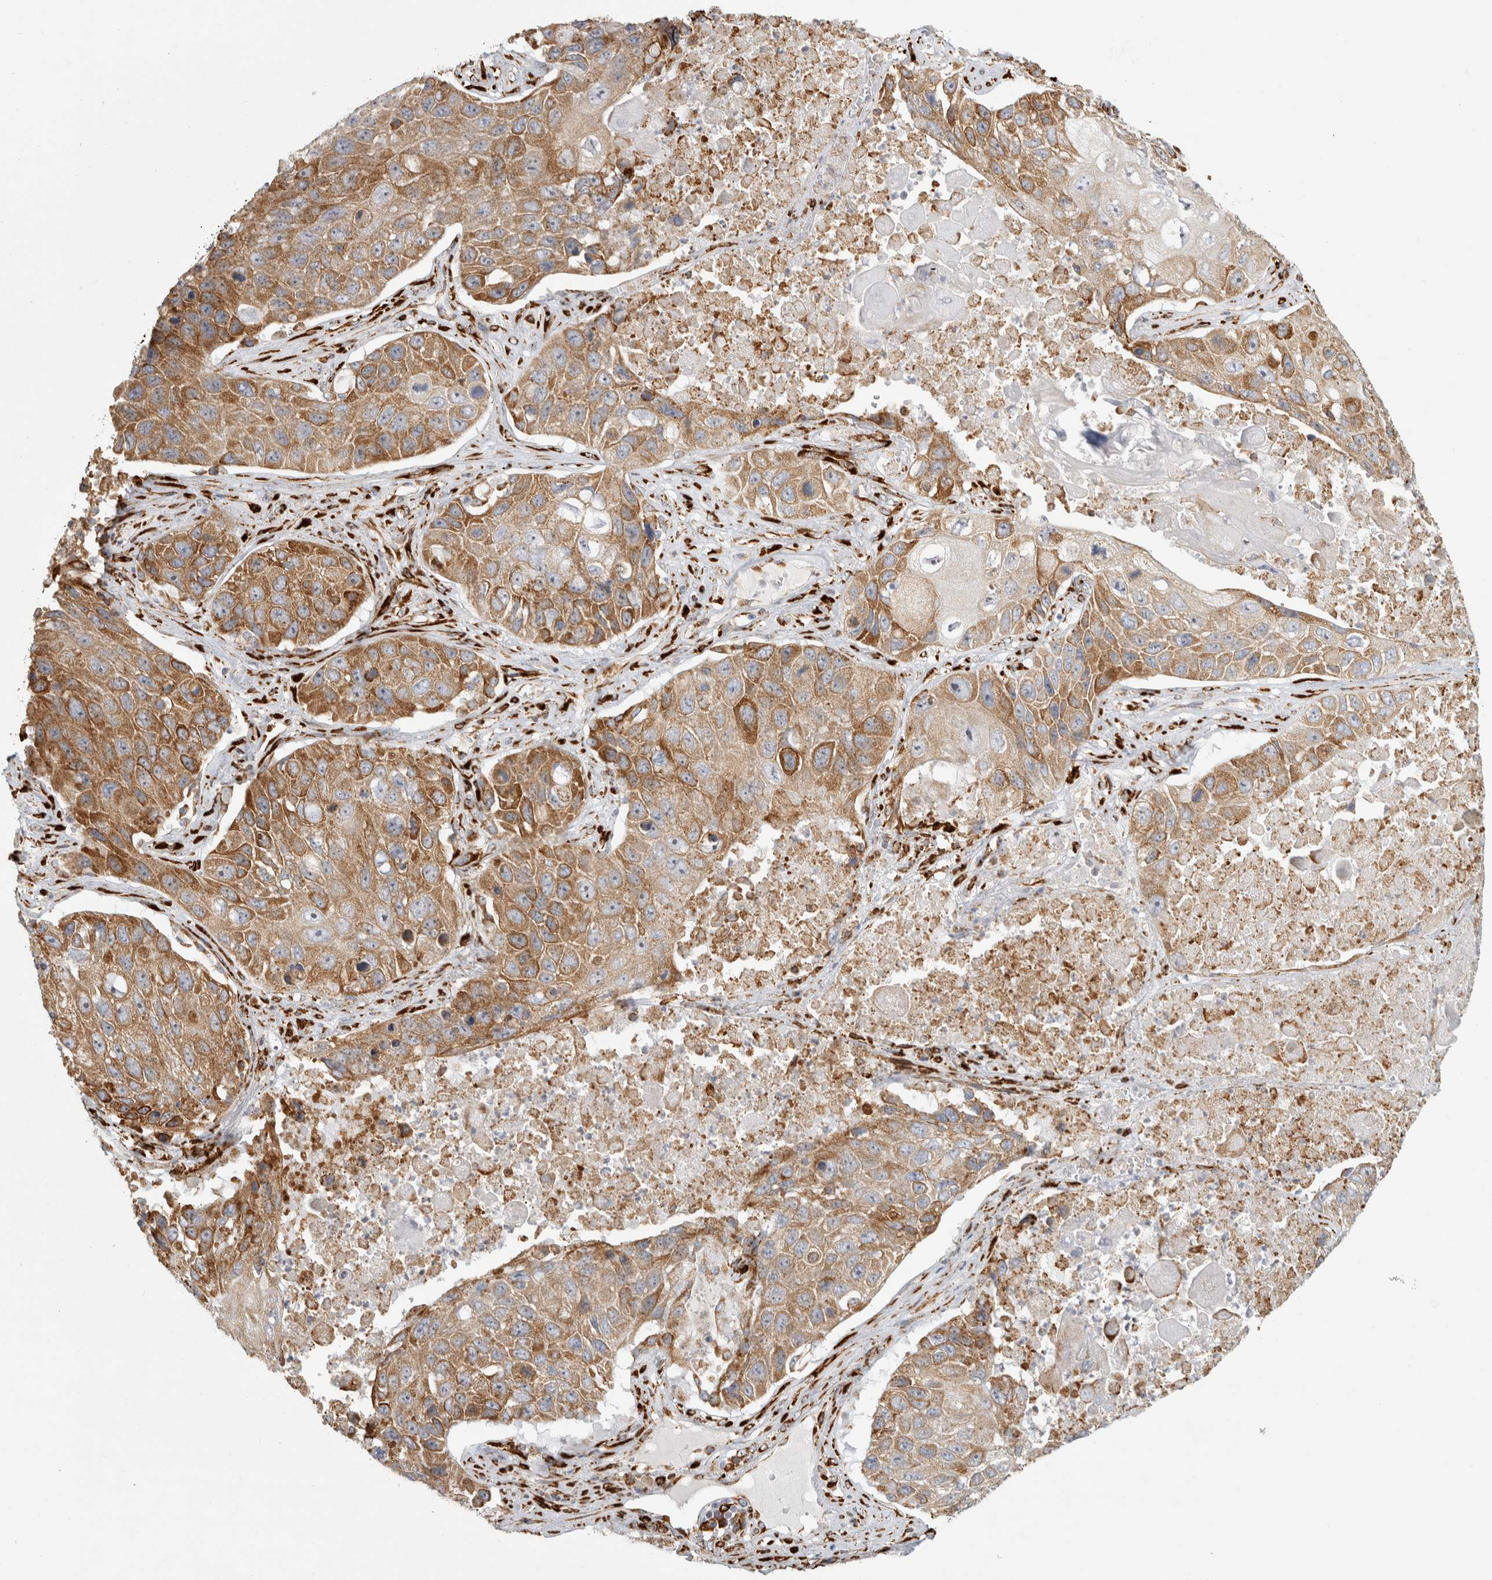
{"staining": {"intensity": "moderate", "quantity": ">75%", "location": "cytoplasmic/membranous"}, "tissue": "lung cancer", "cell_type": "Tumor cells", "image_type": "cancer", "snomed": [{"axis": "morphology", "description": "Squamous cell carcinoma, NOS"}, {"axis": "topography", "description": "Lung"}], "caption": "Immunohistochemical staining of lung cancer shows medium levels of moderate cytoplasmic/membranous protein positivity in approximately >75% of tumor cells.", "gene": "OSTN", "patient": {"sex": "male", "age": 61}}